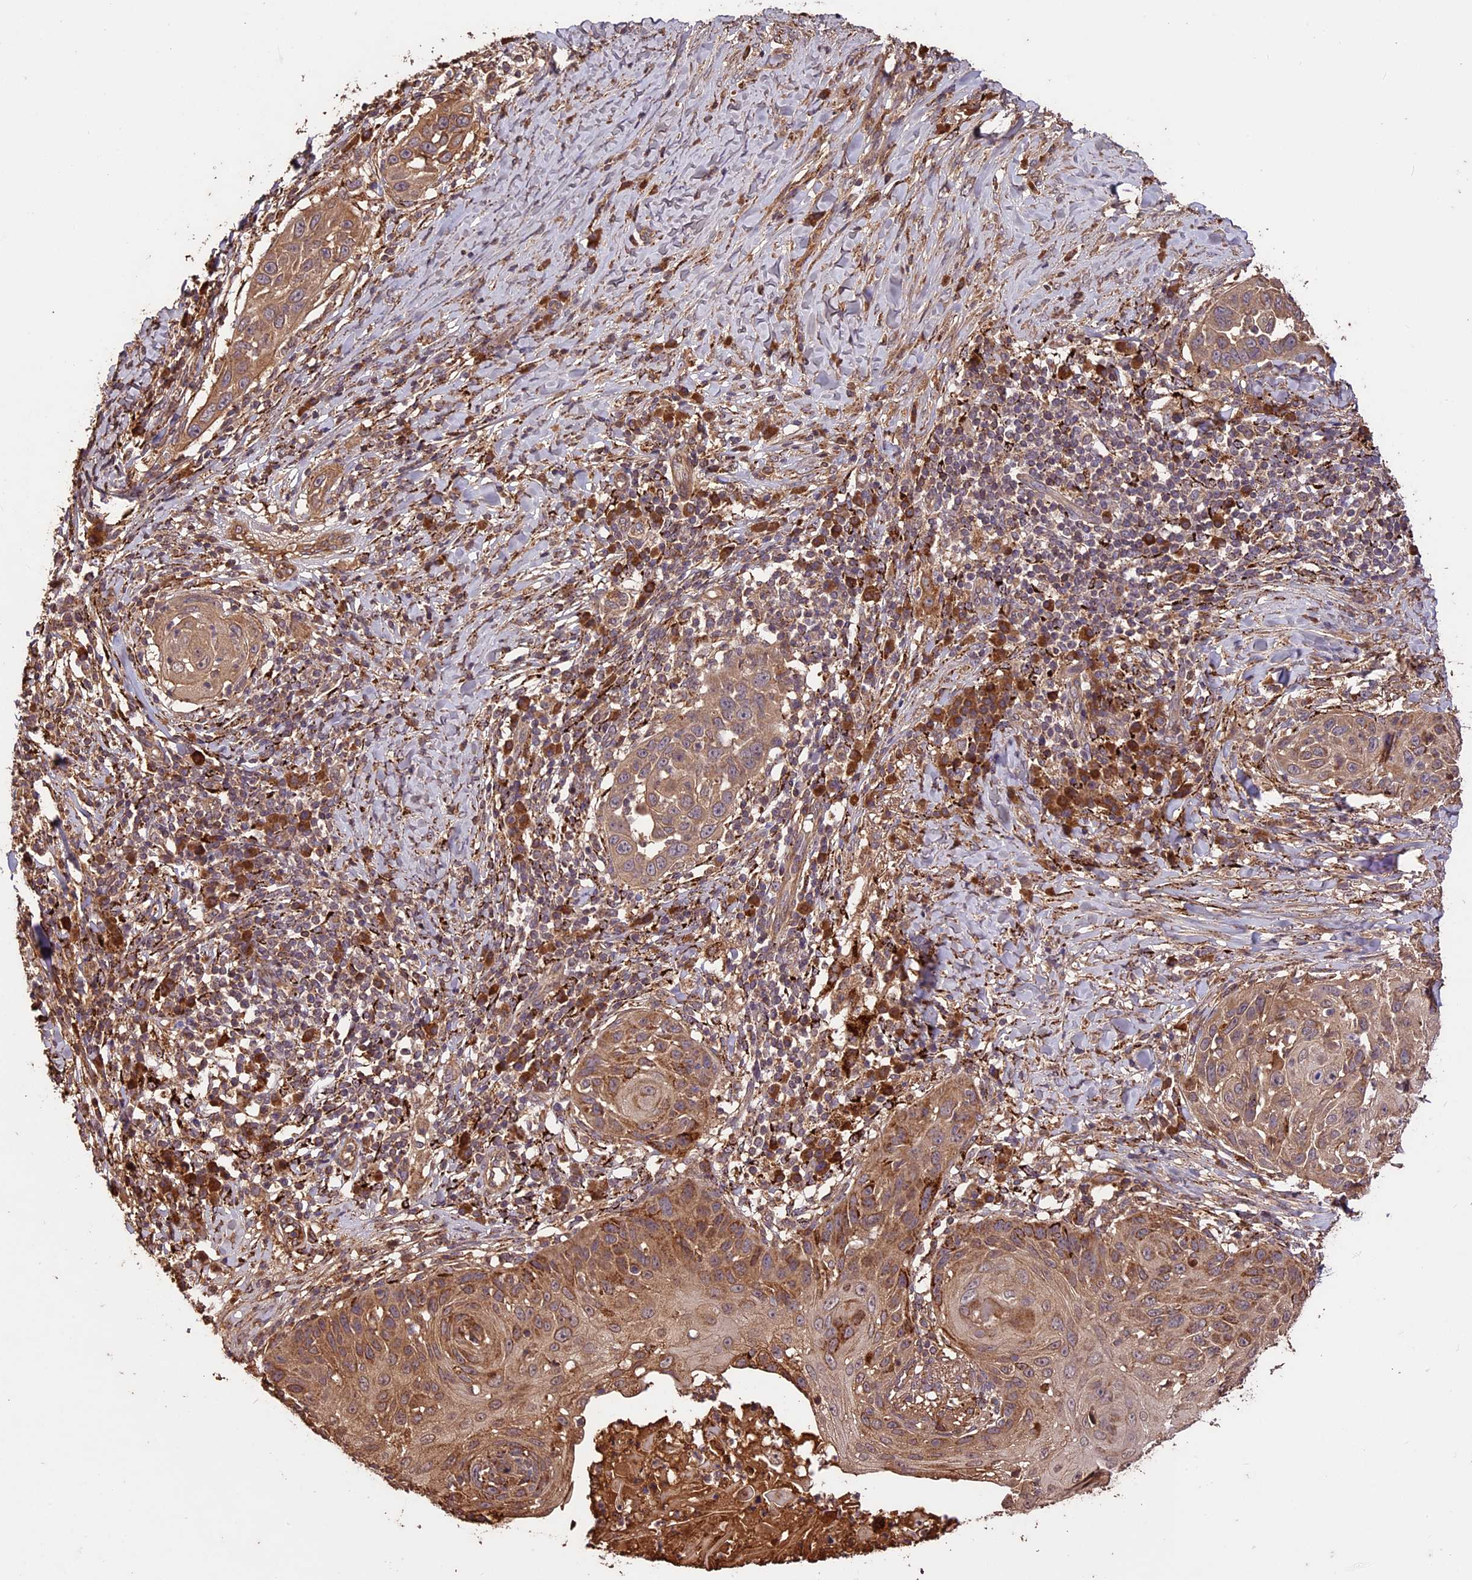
{"staining": {"intensity": "moderate", "quantity": ">75%", "location": "cytoplasmic/membranous"}, "tissue": "skin cancer", "cell_type": "Tumor cells", "image_type": "cancer", "snomed": [{"axis": "morphology", "description": "Squamous cell carcinoma, NOS"}, {"axis": "topography", "description": "Skin"}], "caption": "Protein analysis of skin squamous cell carcinoma tissue reveals moderate cytoplasmic/membranous expression in about >75% of tumor cells. (Brightfield microscopy of DAB IHC at high magnification).", "gene": "CRLF1", "patient": {"sex": "female", "age": 44}}